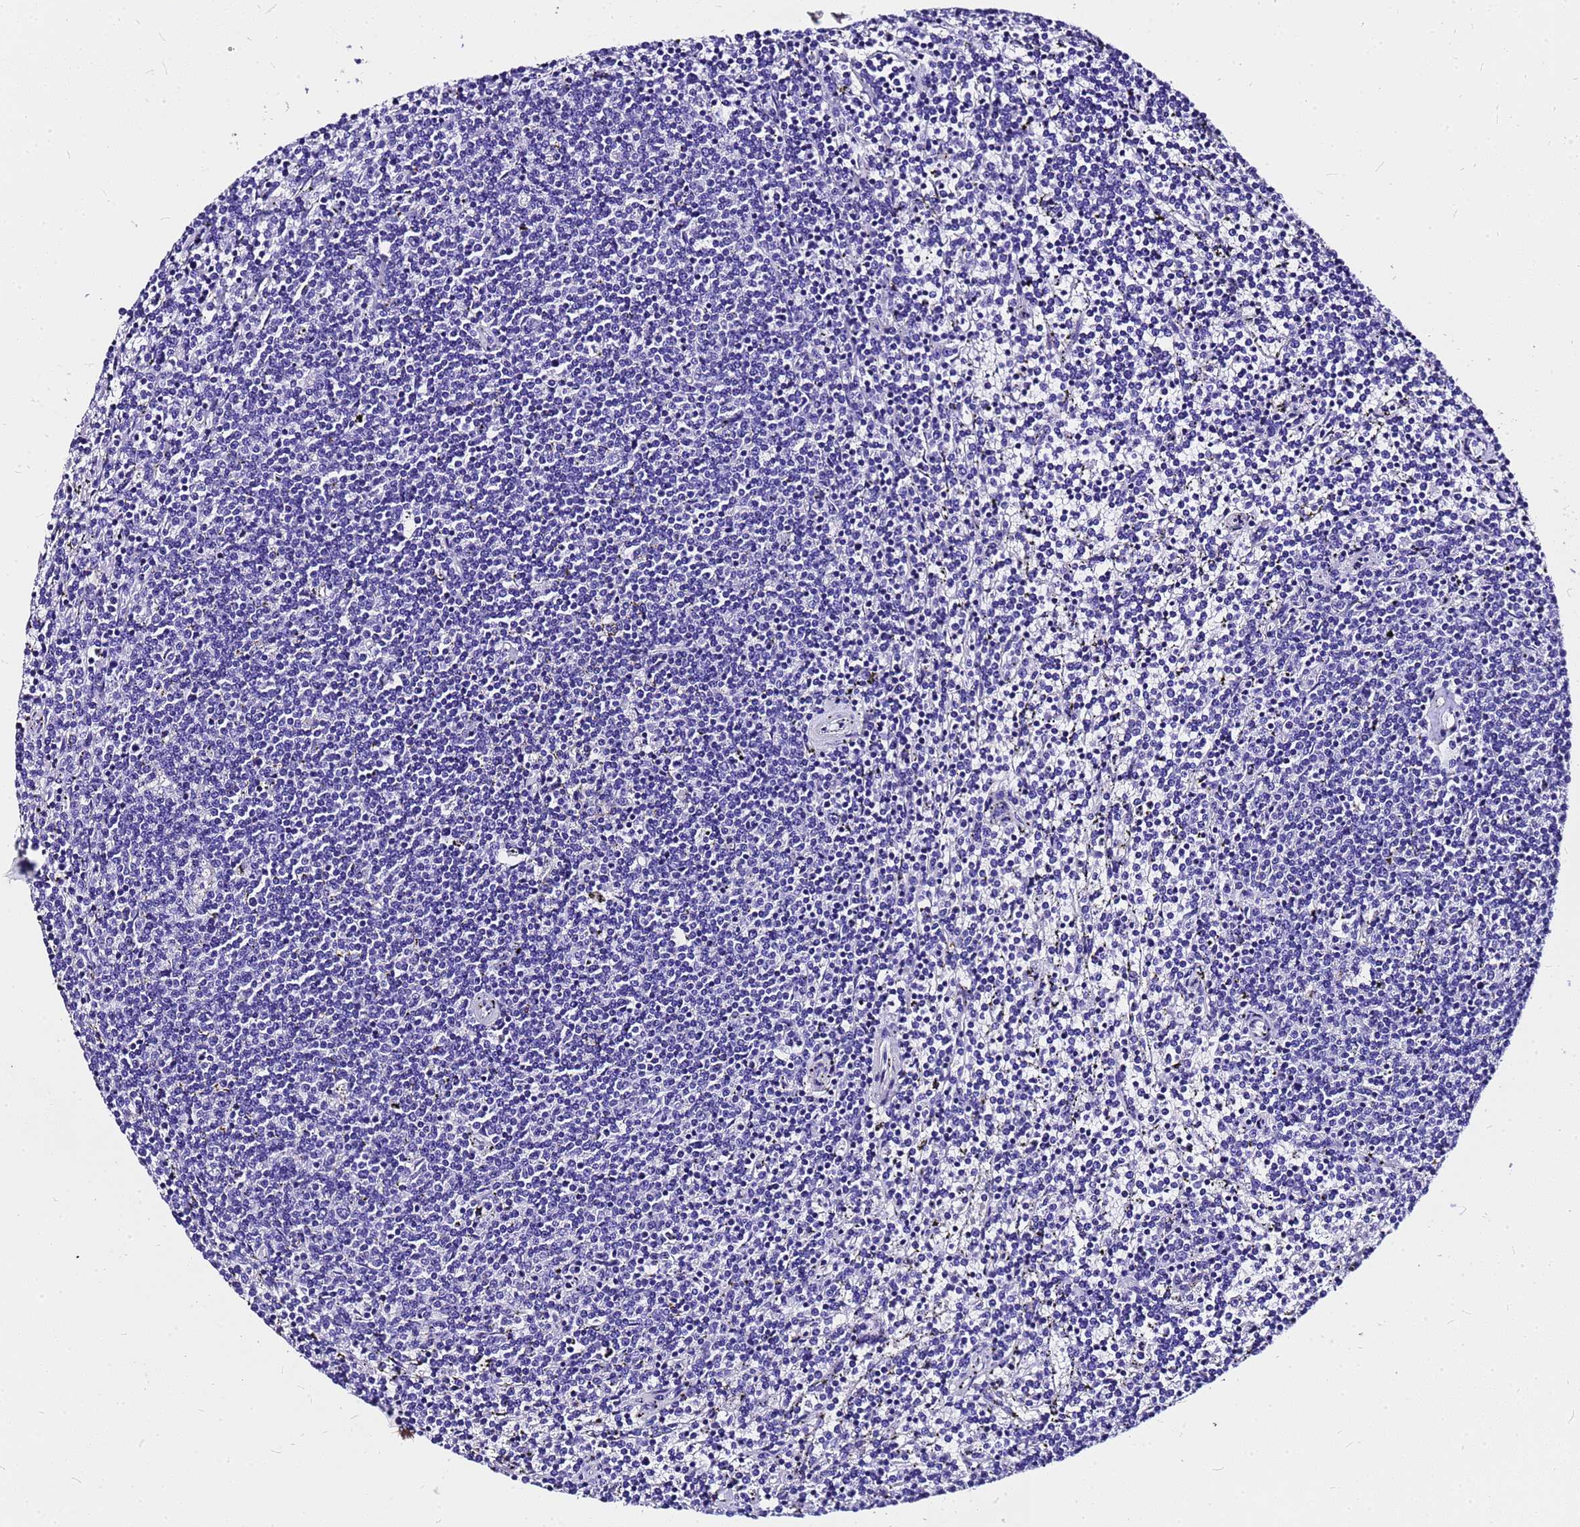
{"staining": {"intensity": "negative", "quantity": "none", "location": "none"}, "tissue": "lymphoma", "cell_type": "Tumor cells", "image_type": "cancer", "snomed": [{"axis": "morphology", "description": "Malignant lymphoma, non-Hodgkin's type, Low grade"}, {"axis": "topography", "description": "Spleen"}], "caption": "Lymphoma stained for a protein using immunohistochemistry (IHC) shows no positivity tumor cells.", "gene": "HERC4", "patient": {"sex": "female", "age": 50}}